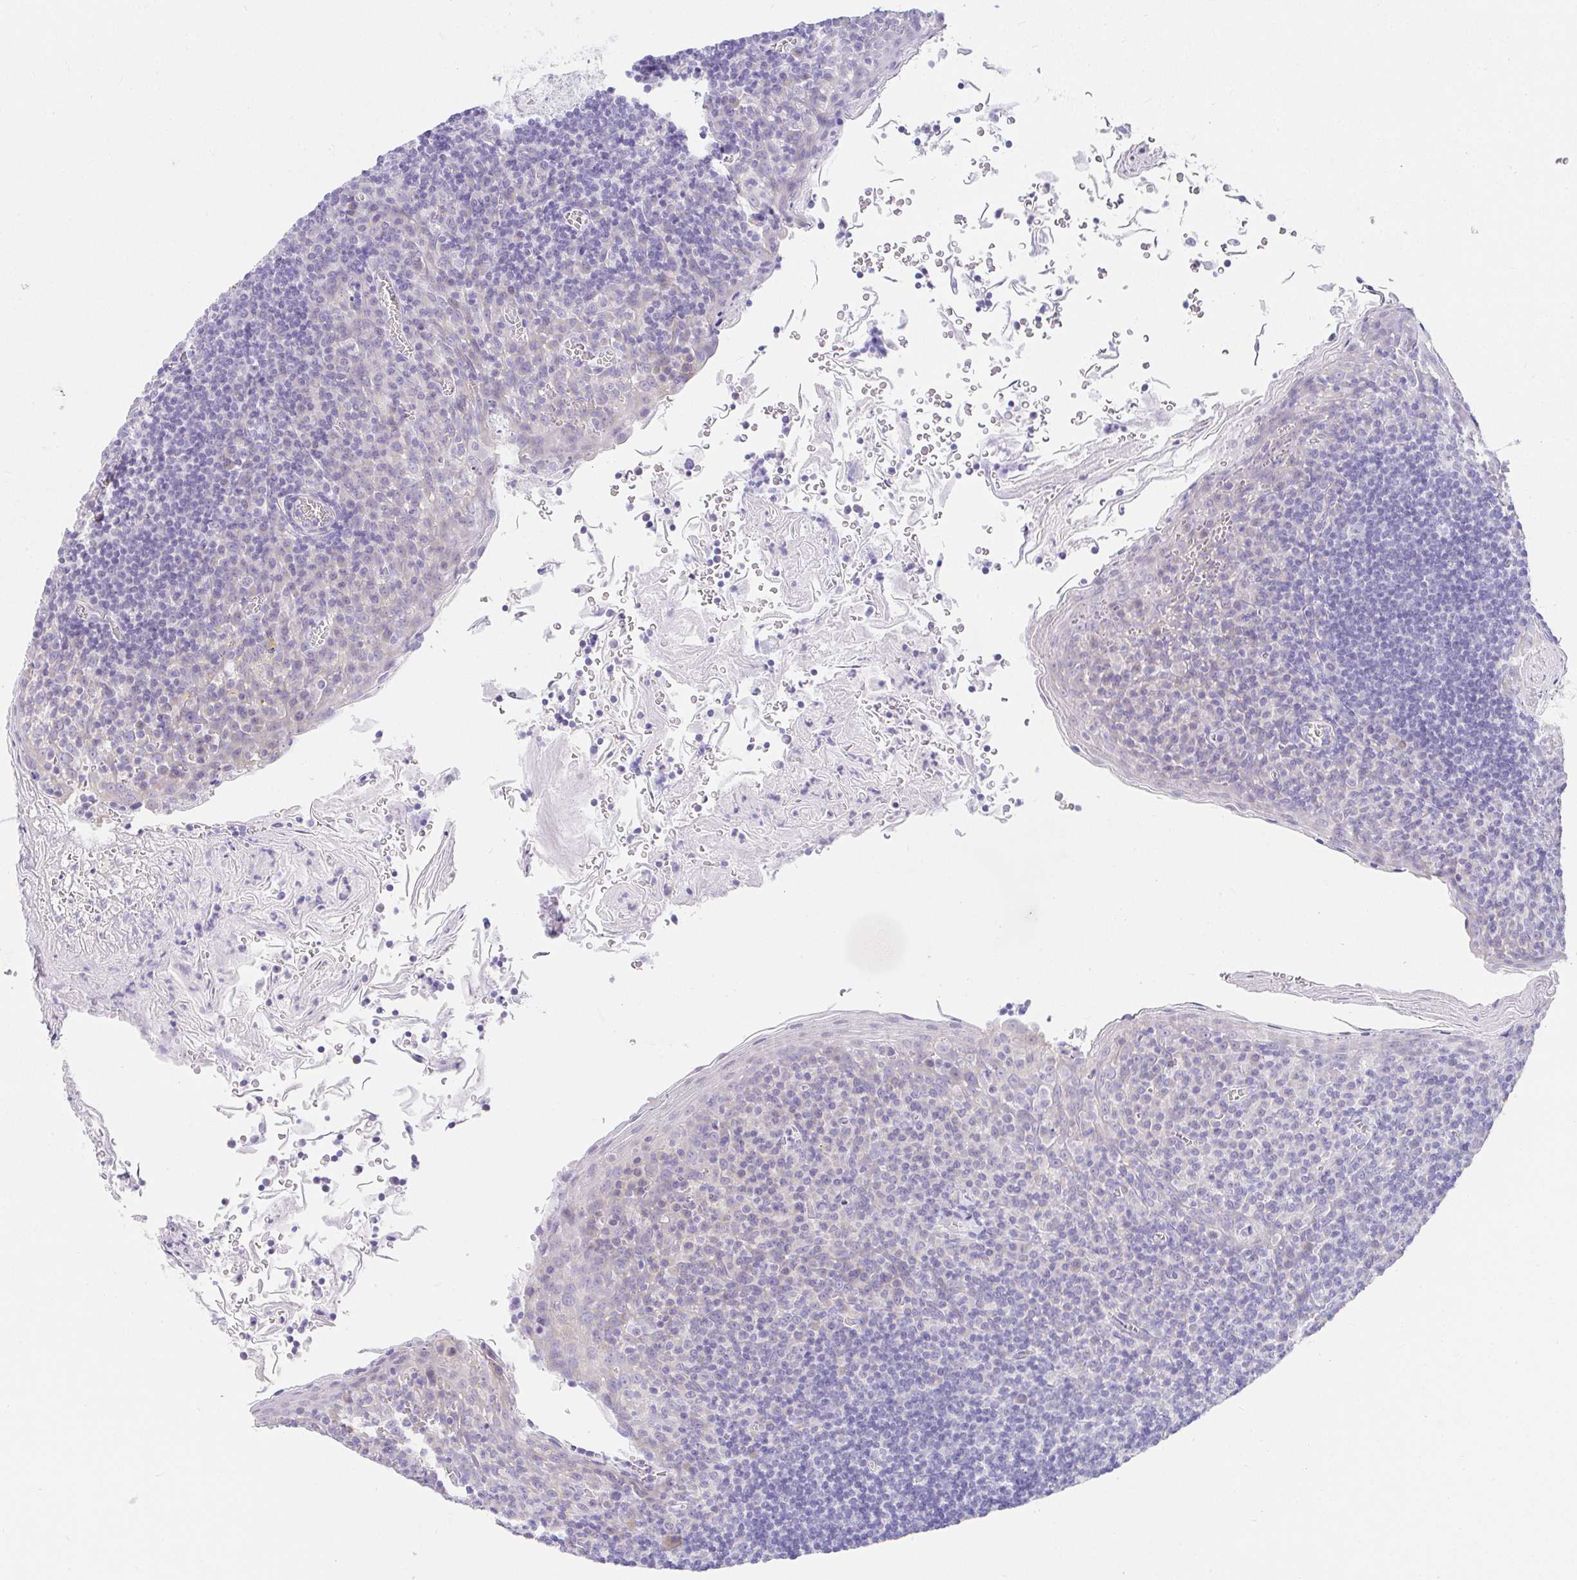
{"staining": {"intensity": "negative", "quantity": "none", "location": "none"}, "tissue": "tonsil", "cell_type": "Germinal center cells", "image_type": "normal", "snomed": [{"axis": "morphology", "description": "Normal tissue, NOS"}, {"axis": "topography", "description": "Tonsil"}], "caption": "Image shows no significant protein staining in germinal center cells of normal tonsil.", "gene": "VGLL1", "patient": {"sex": "male", "age": 27}}